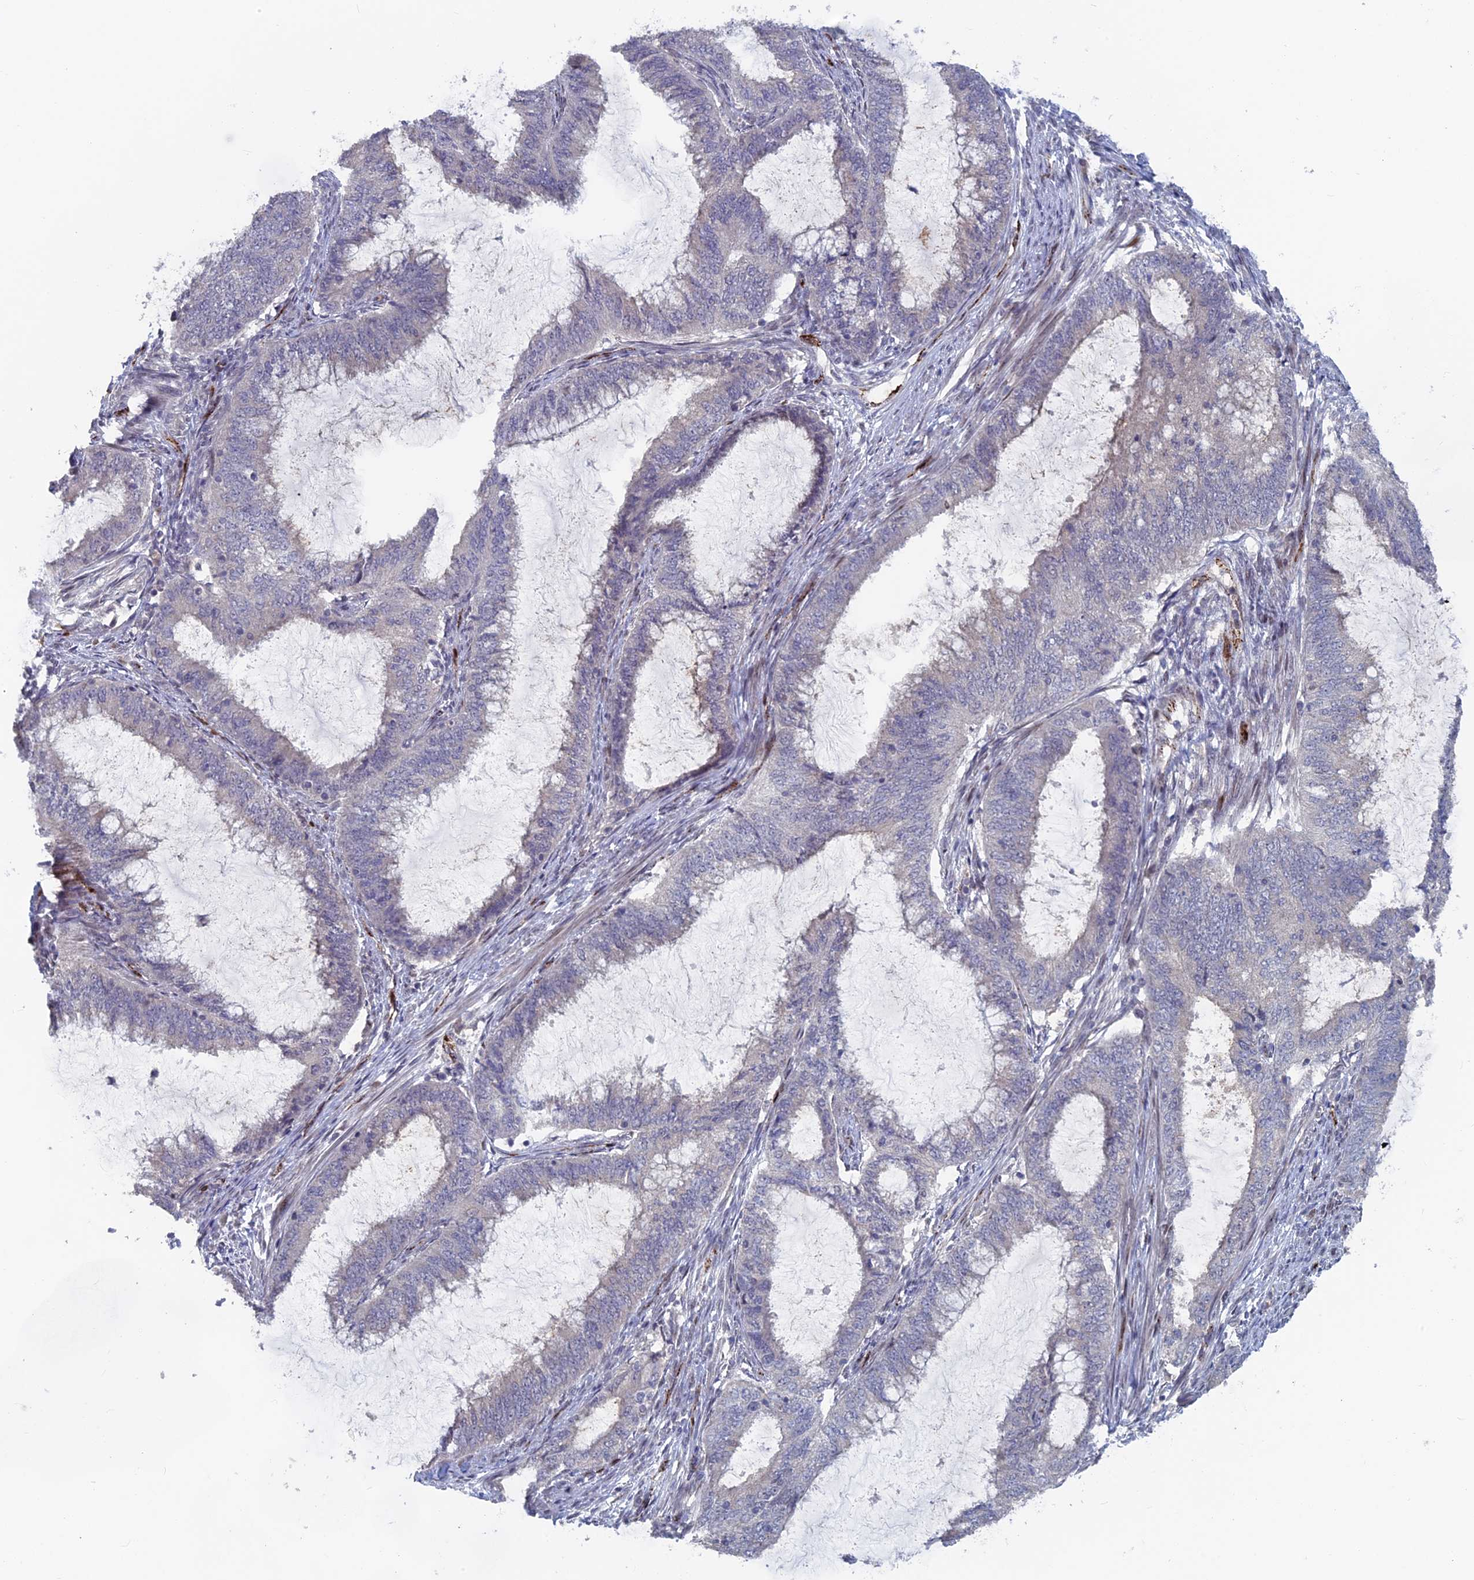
{"staining": {"intensity": "negative", "quantity": "none", "location": "none"}, "tissue": "endometrial cancer", "cell_type": "Tumor cells", "image_type": "cancer", "snomed": [{"axis": "morphology", "description": "Adenocarcinoma, NOS"}, {"axis": "topography", "description": "Endometrium"}], "caption": "Tumor cells show no significant positivity in endometrial adenocarcinoma. Brightfield microscopy of immunohistochemistry (IHC) stained with DAB (brown) and hematoxylin (blue), captured at high magnification.", "gene": "SH3D21", "patient": {"sex": "female", "age": 51}}